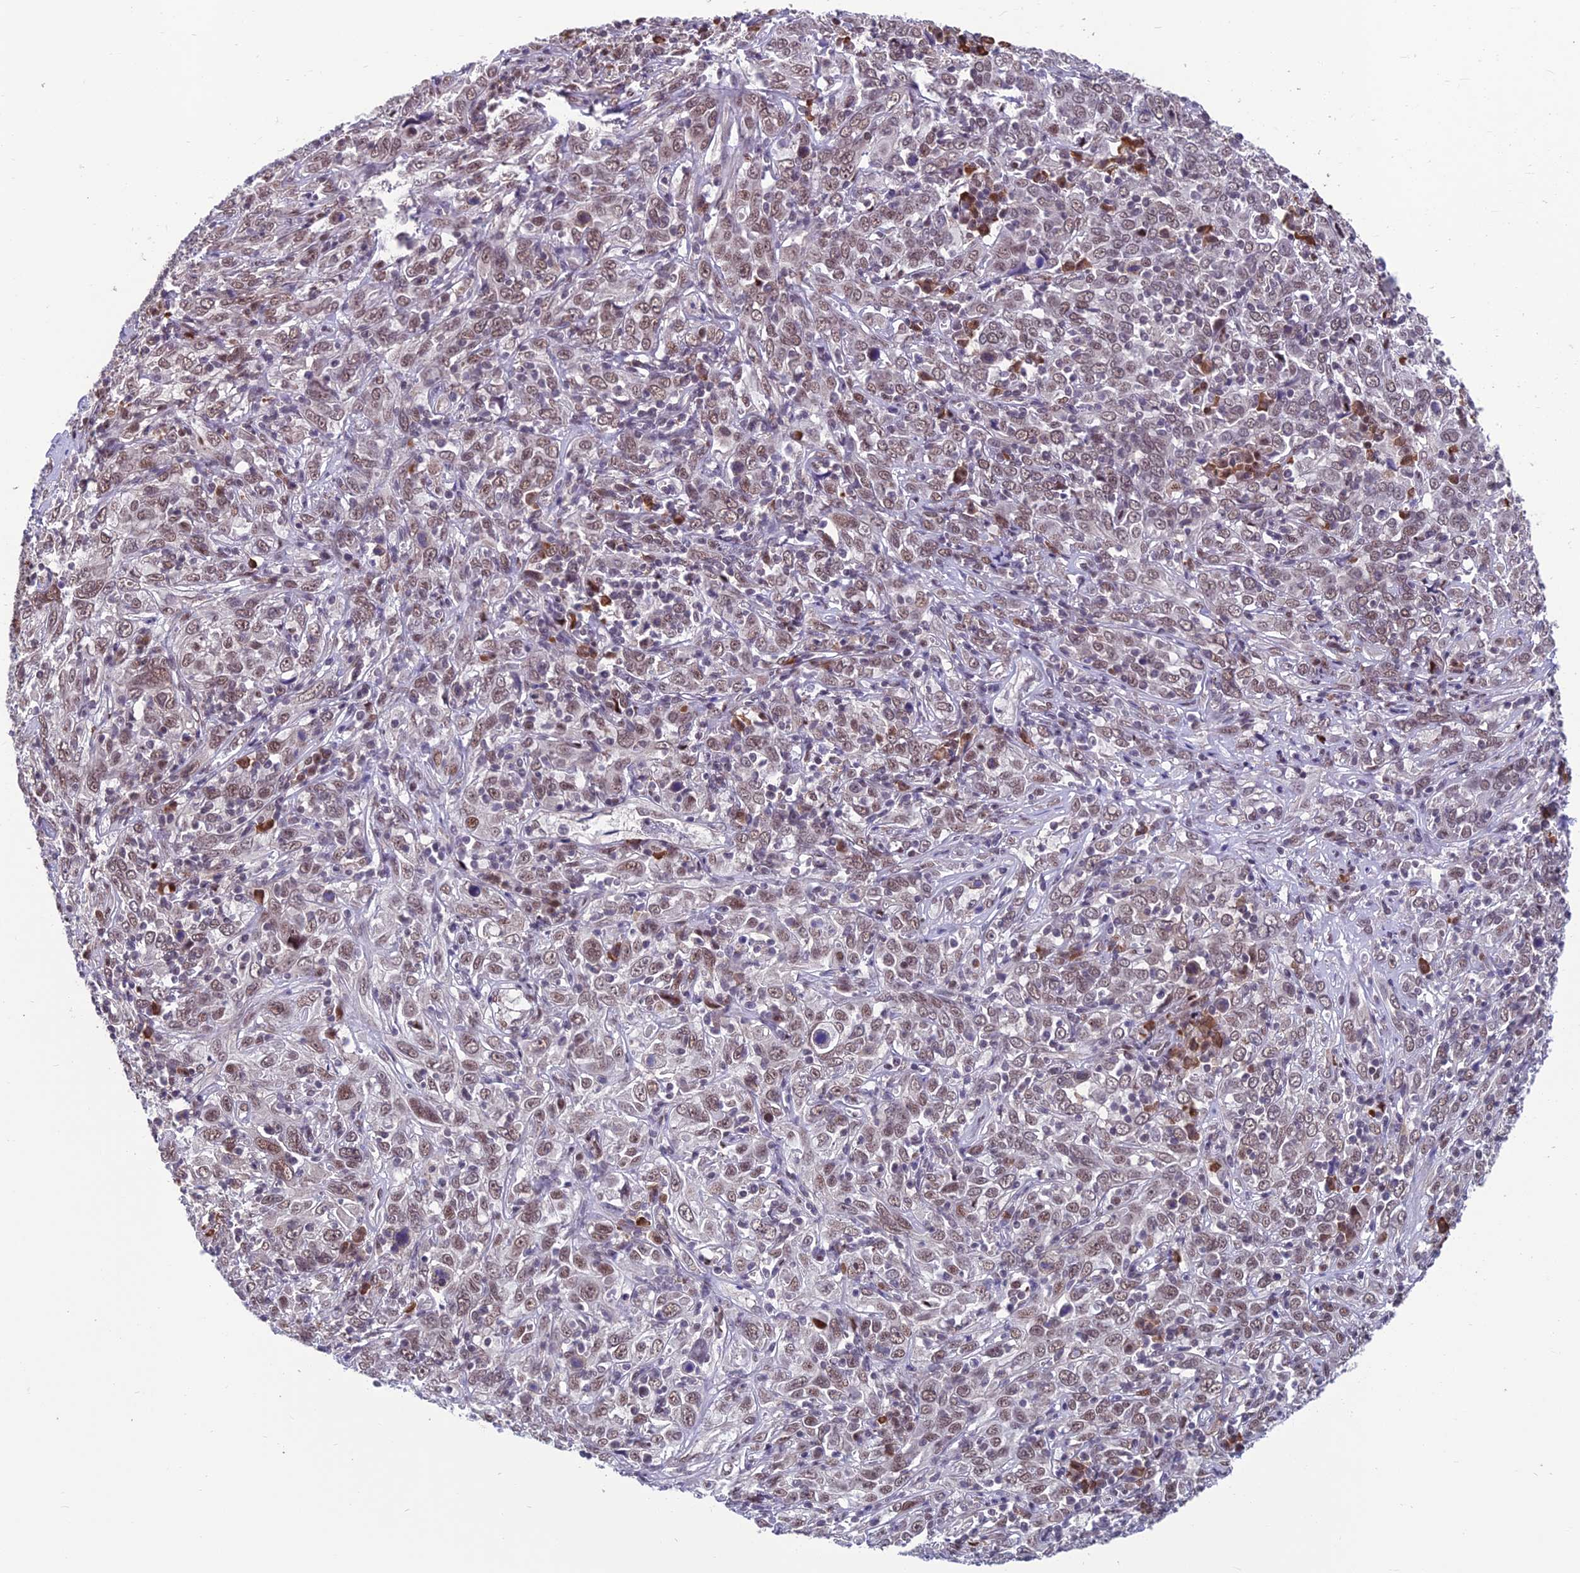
{"staining": {"intensity": "weak", "quantity": ">75%", "location": "nuclear"}, "tissue": "cervical cancer", "cell_type": "Tumor cells", "image_type": "cancer", "snomed": [{"axis": "morphology", "description": "Squamous cell carcinoma, NOS"}, {"axis": "topography", "description": "Cervix"}], "caption": "DAB immunohistochemical staining of cervical squamous cell carcinoma shows weak nuclear protein positivity in approximately >75% of tumor cells.", "gene": "KIAA1191", "patient": {"sex": "female", "age": 46}}